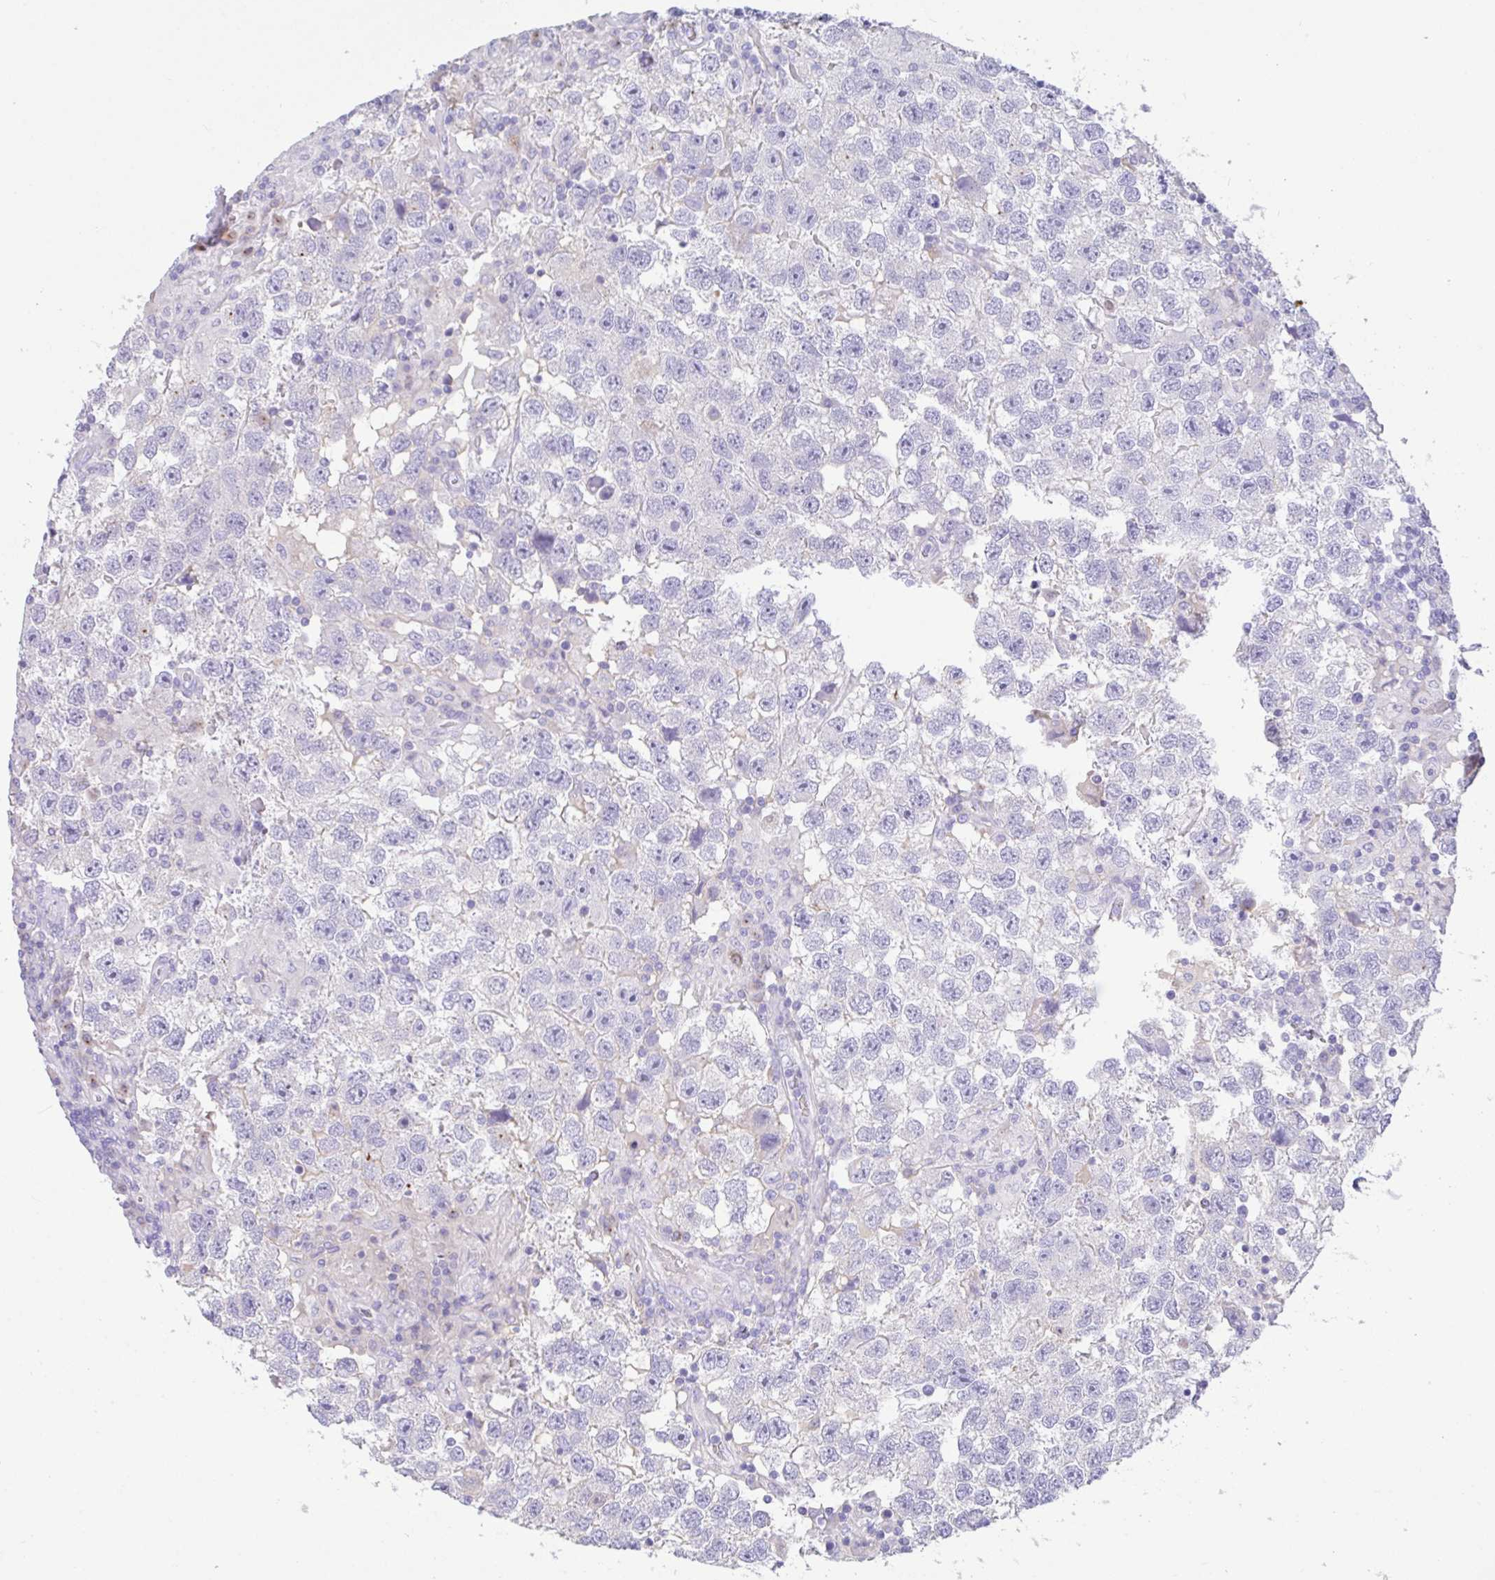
{"staining": {"intensity": "negative", "quantity": "none", "location": "none"}, "tissue": "testis cancer", "cell_type": "Tumor cells", "image_type": "cancer", "snomed": [{"axis": "morphology", "description": "Seminoma, NOS"}, {"axis": "topography", "description": "Testis"}], "caption": "Tumor cells are negative for protein expression in human testis seminoma.", "gene": "FBXL20", "patient": {"sex": "male", "age": 26}}